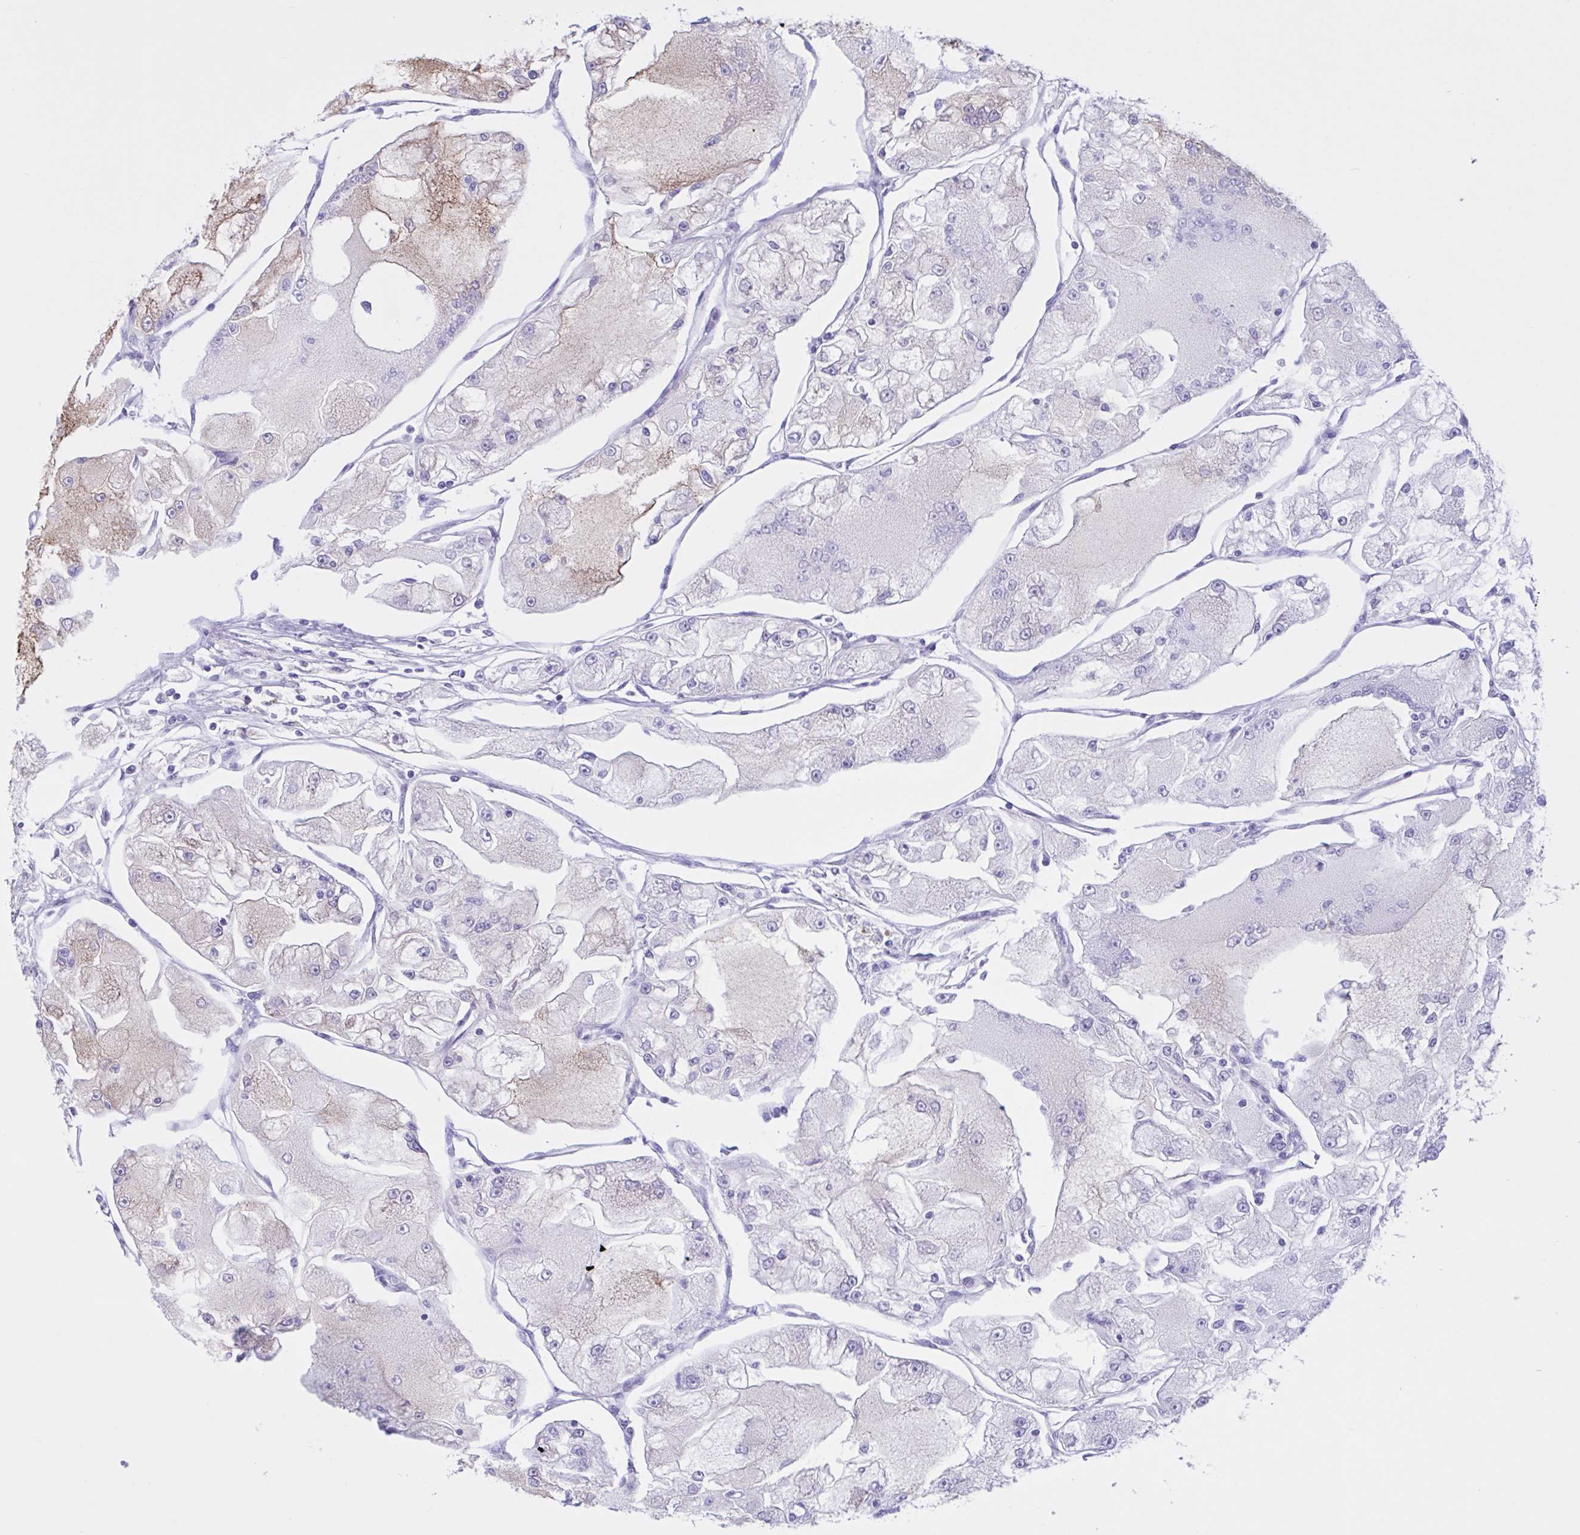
{"staining": {"intensity": "strong", "quantity": "25%-75%", "location": "cytoplasmic/membranous"}, "tissue": "renal cancer", "cell_type": "Tumor cells", "image_type": "cancer", "snomed": [{"axis": "morphology", "description": "Adenocarcinoma, NOS"}, {"axis": "topography", "description": "Kidney"}], "caption": "The immunohistochemical stain highlights strong cytoplasmic/membranous positivity in tumor cells of adenocarcinoma (renal) tissue.", "gene": "OR51M1", "patient": {"sex": "female", "age": 72}}